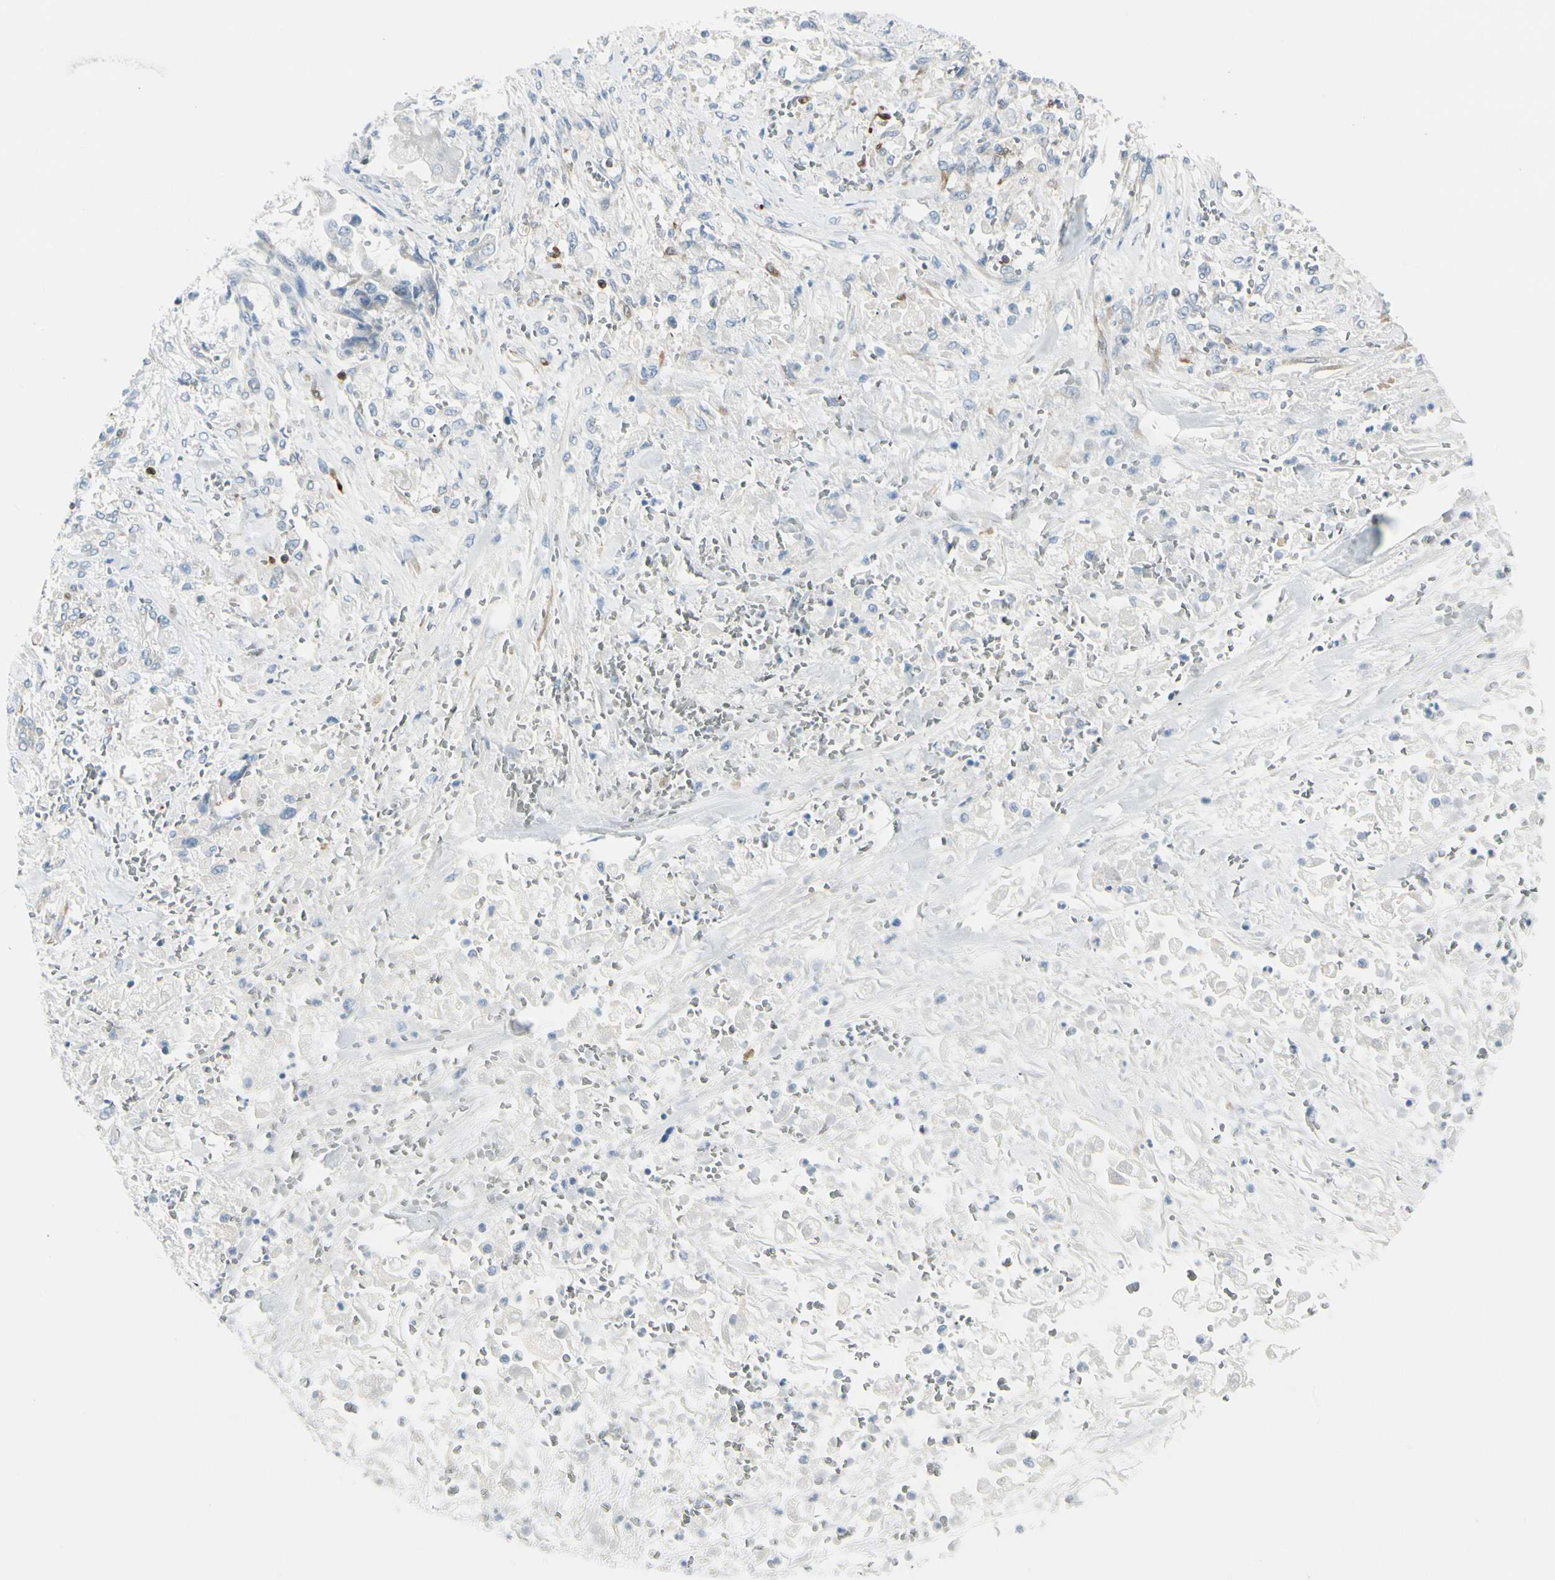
{"staining": {"intensity": "negative", "quantity": "none", "location": "none"}, "tissue": "stomach cancer", "cell_type": "Tumor cells", "image_type": "cancer", "snomed": [{"axis": "morphology", "description": "Adenocarcinoma, NOS"}, {"axis": "topography", "description": "Stomach"}], "caption": "This is a image of immunohistochemistry staining of stomach cancer (adenocarcinoma), which shows no staining in tumor cells.", "gene": "TRAF1", "patient": {"sex": "male", "age": 62}}